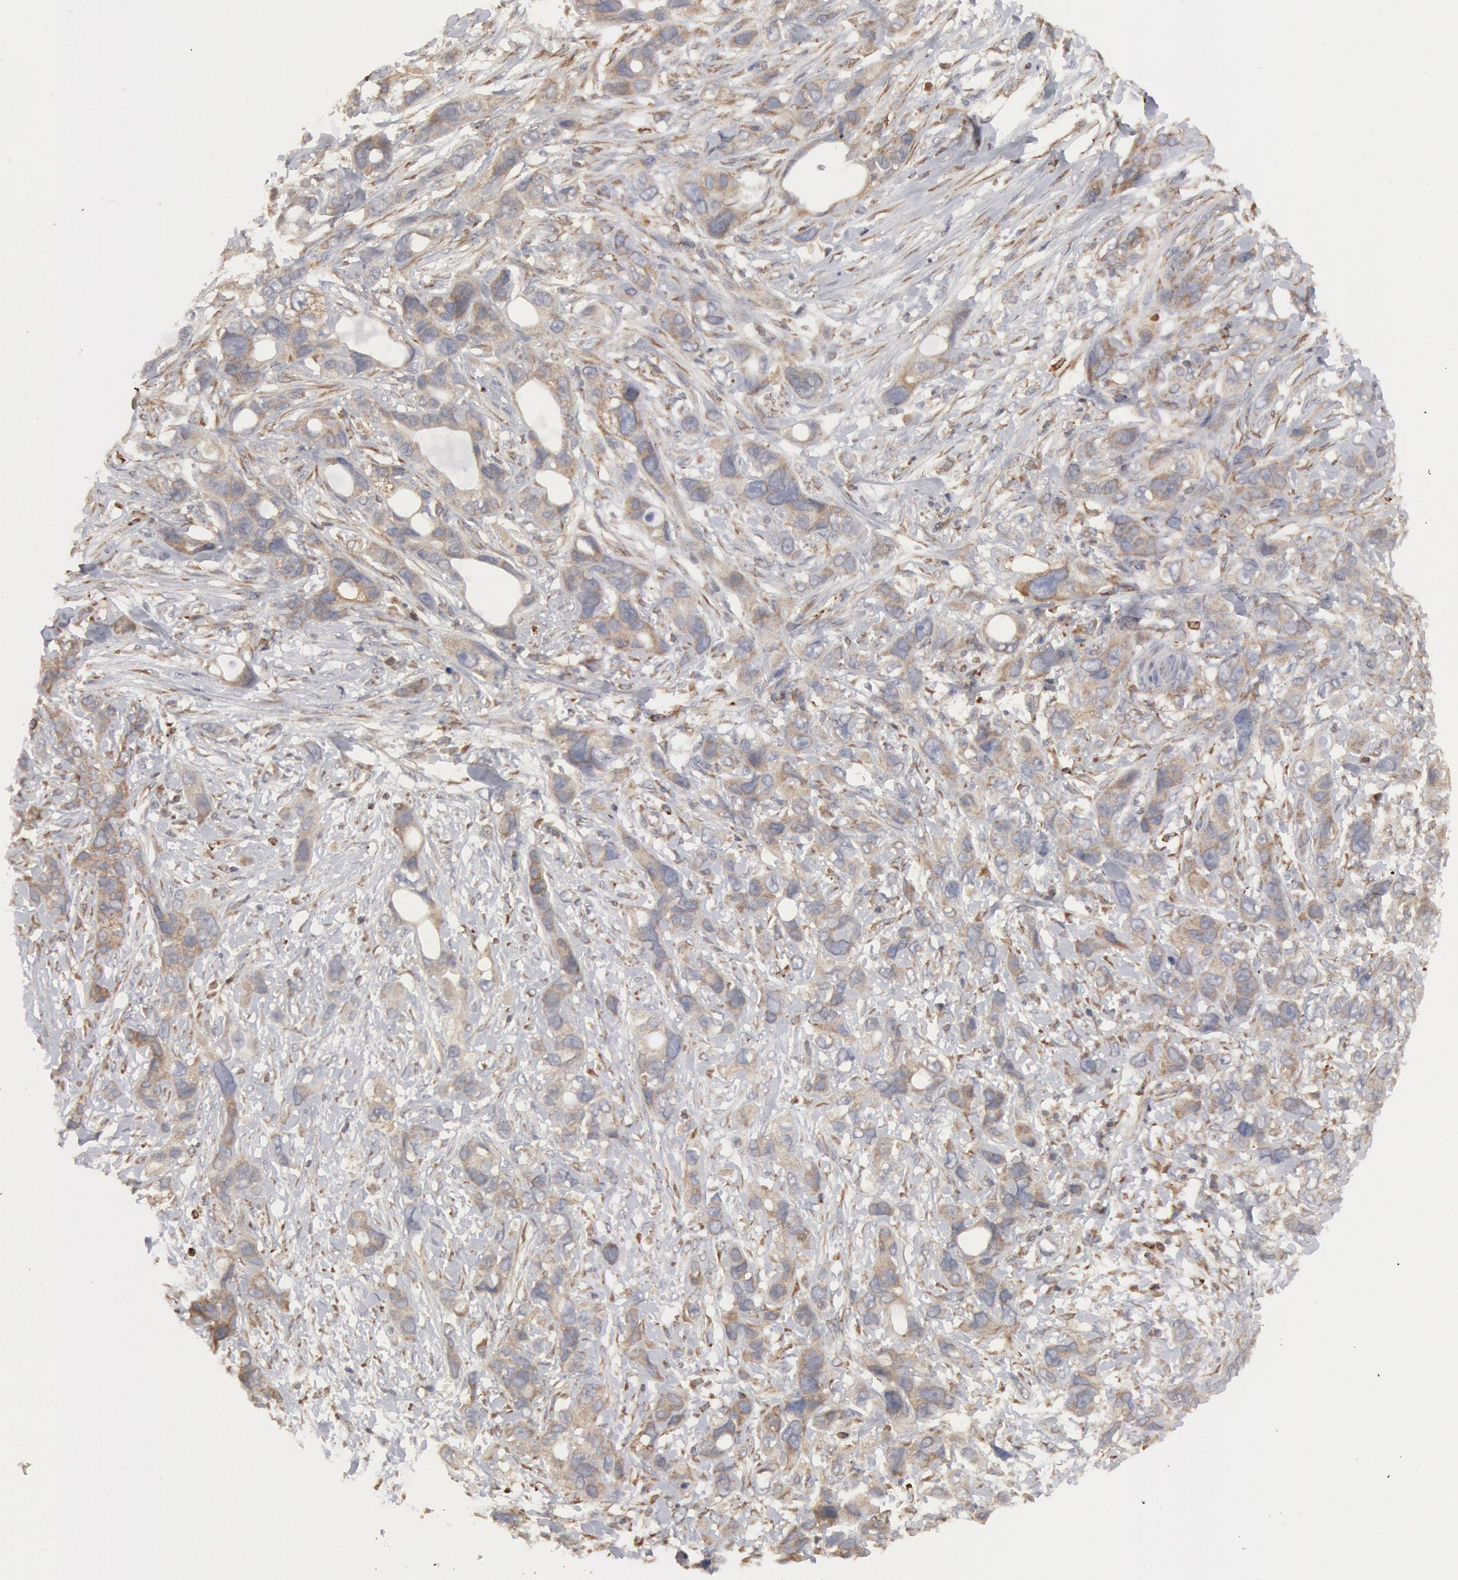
{"staining": {"intensity": "weak", "quantity": ">75%", "location": "cytoplasmic/membranous"}, "tissue": "stomach cancer", "cell_type": "Tumor cells", "image_type": "cancer", "snomed": [{"axis": "morphology", "description": "Adenocarcinoma, NOS"}, {"axis": "topography", "description": "Stomach, upper"}], "caption": "The histopathology image exhibits a brown stain indicating the presence of a protein in the cytoplasmic/membranous of tumor cells in stomach adenocarcinoma.", "gene": "OSBPL8", "patient": {"sex": "male", "age": 47}}